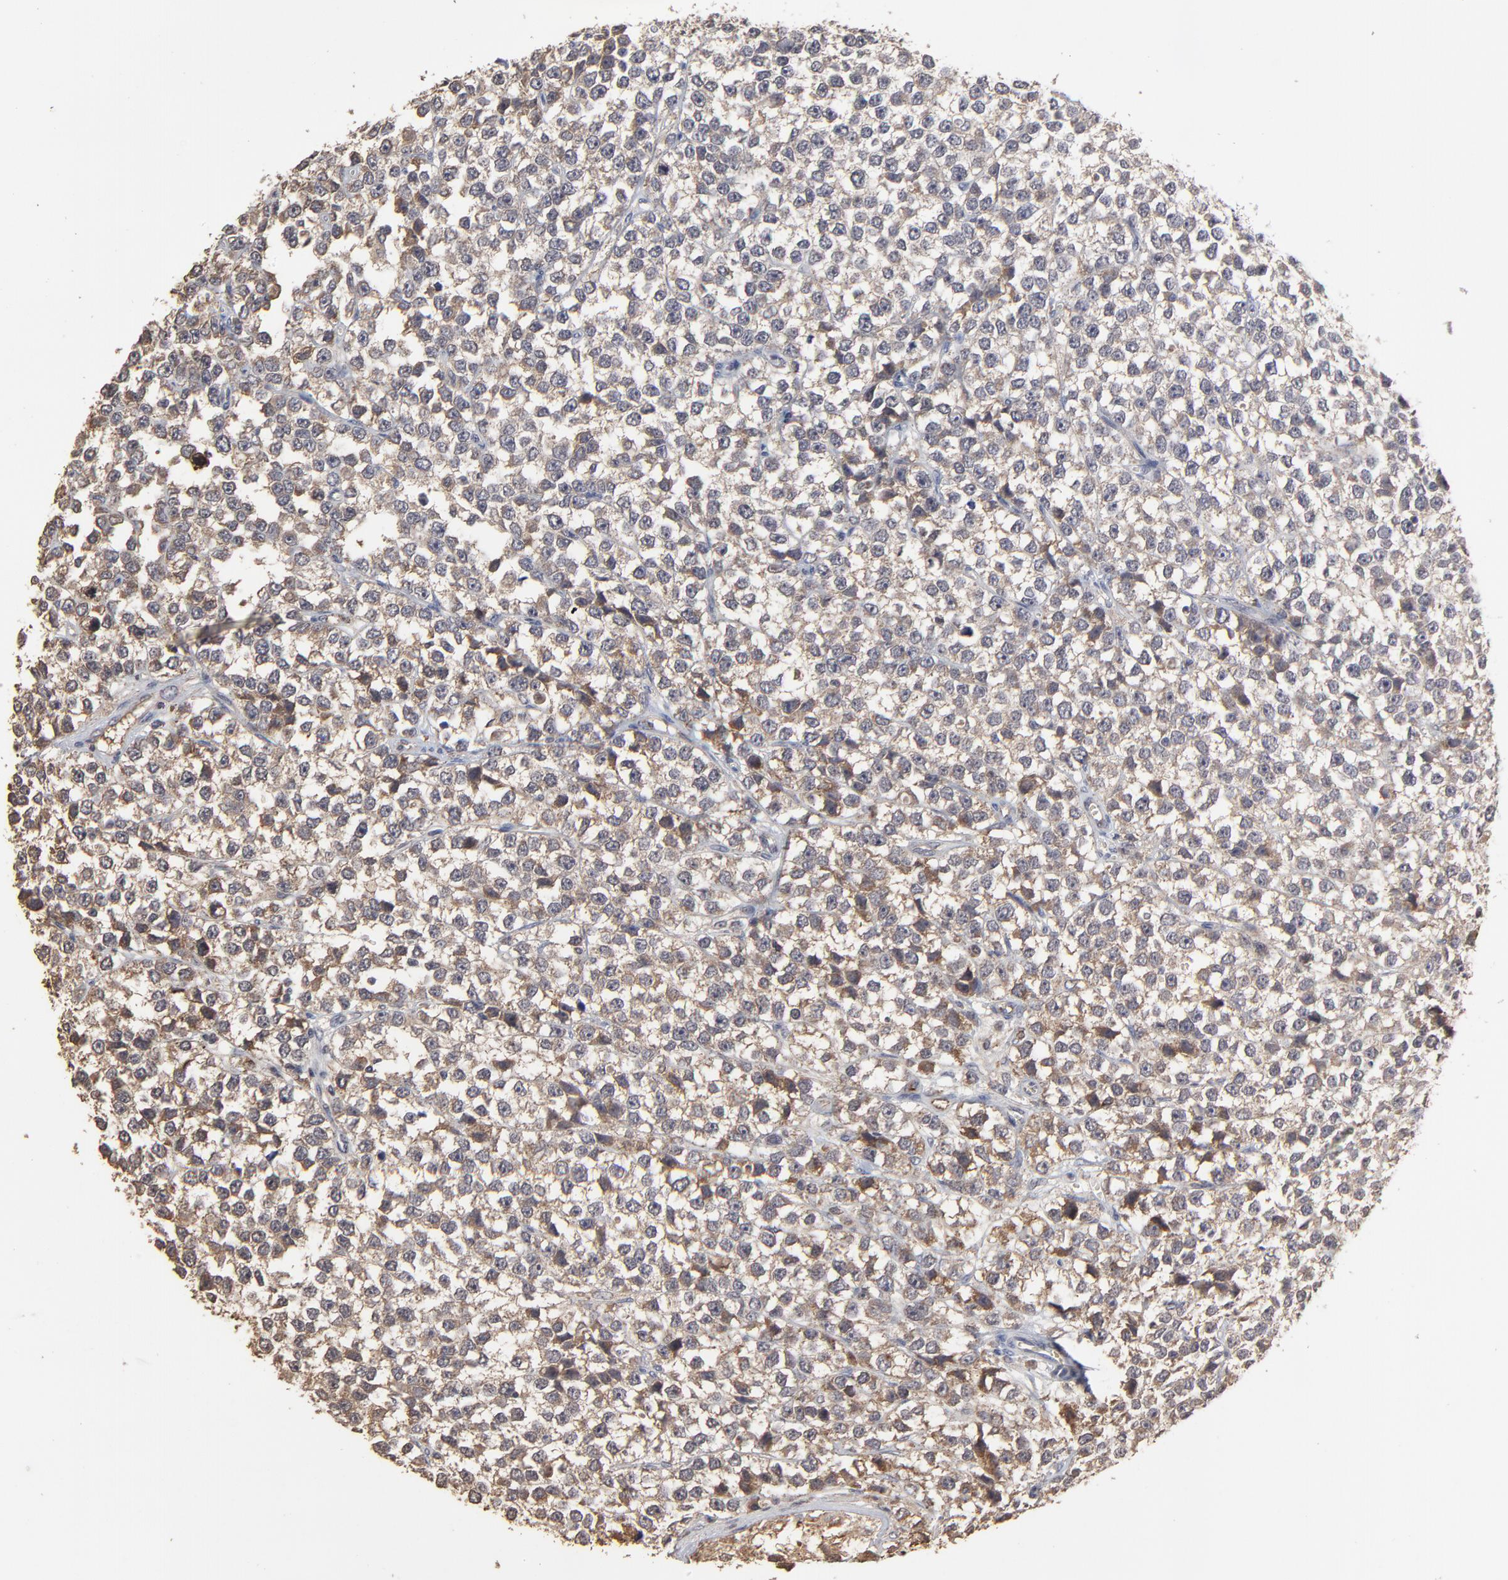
{"staining": {"intensity": "weak", "quantity": "25%-75%", "location": "cytoplasmic/membranous"}, "tissue": "testis cancer", "cell_type": "Tumor cells", "image_type": "cancer", "snomed": [{"axis": "morphology", "description": "Seminoma, NOS"}, {"axis": "topography", "description": "Testis"}], "caption": "Tumor cells demonstrate weak cytoplasmic/membranous staining in about 25%-75% of cells in seminoma (testis).", "gene": "VPREB3", "patient": {"sex": "male", "age": 25}}